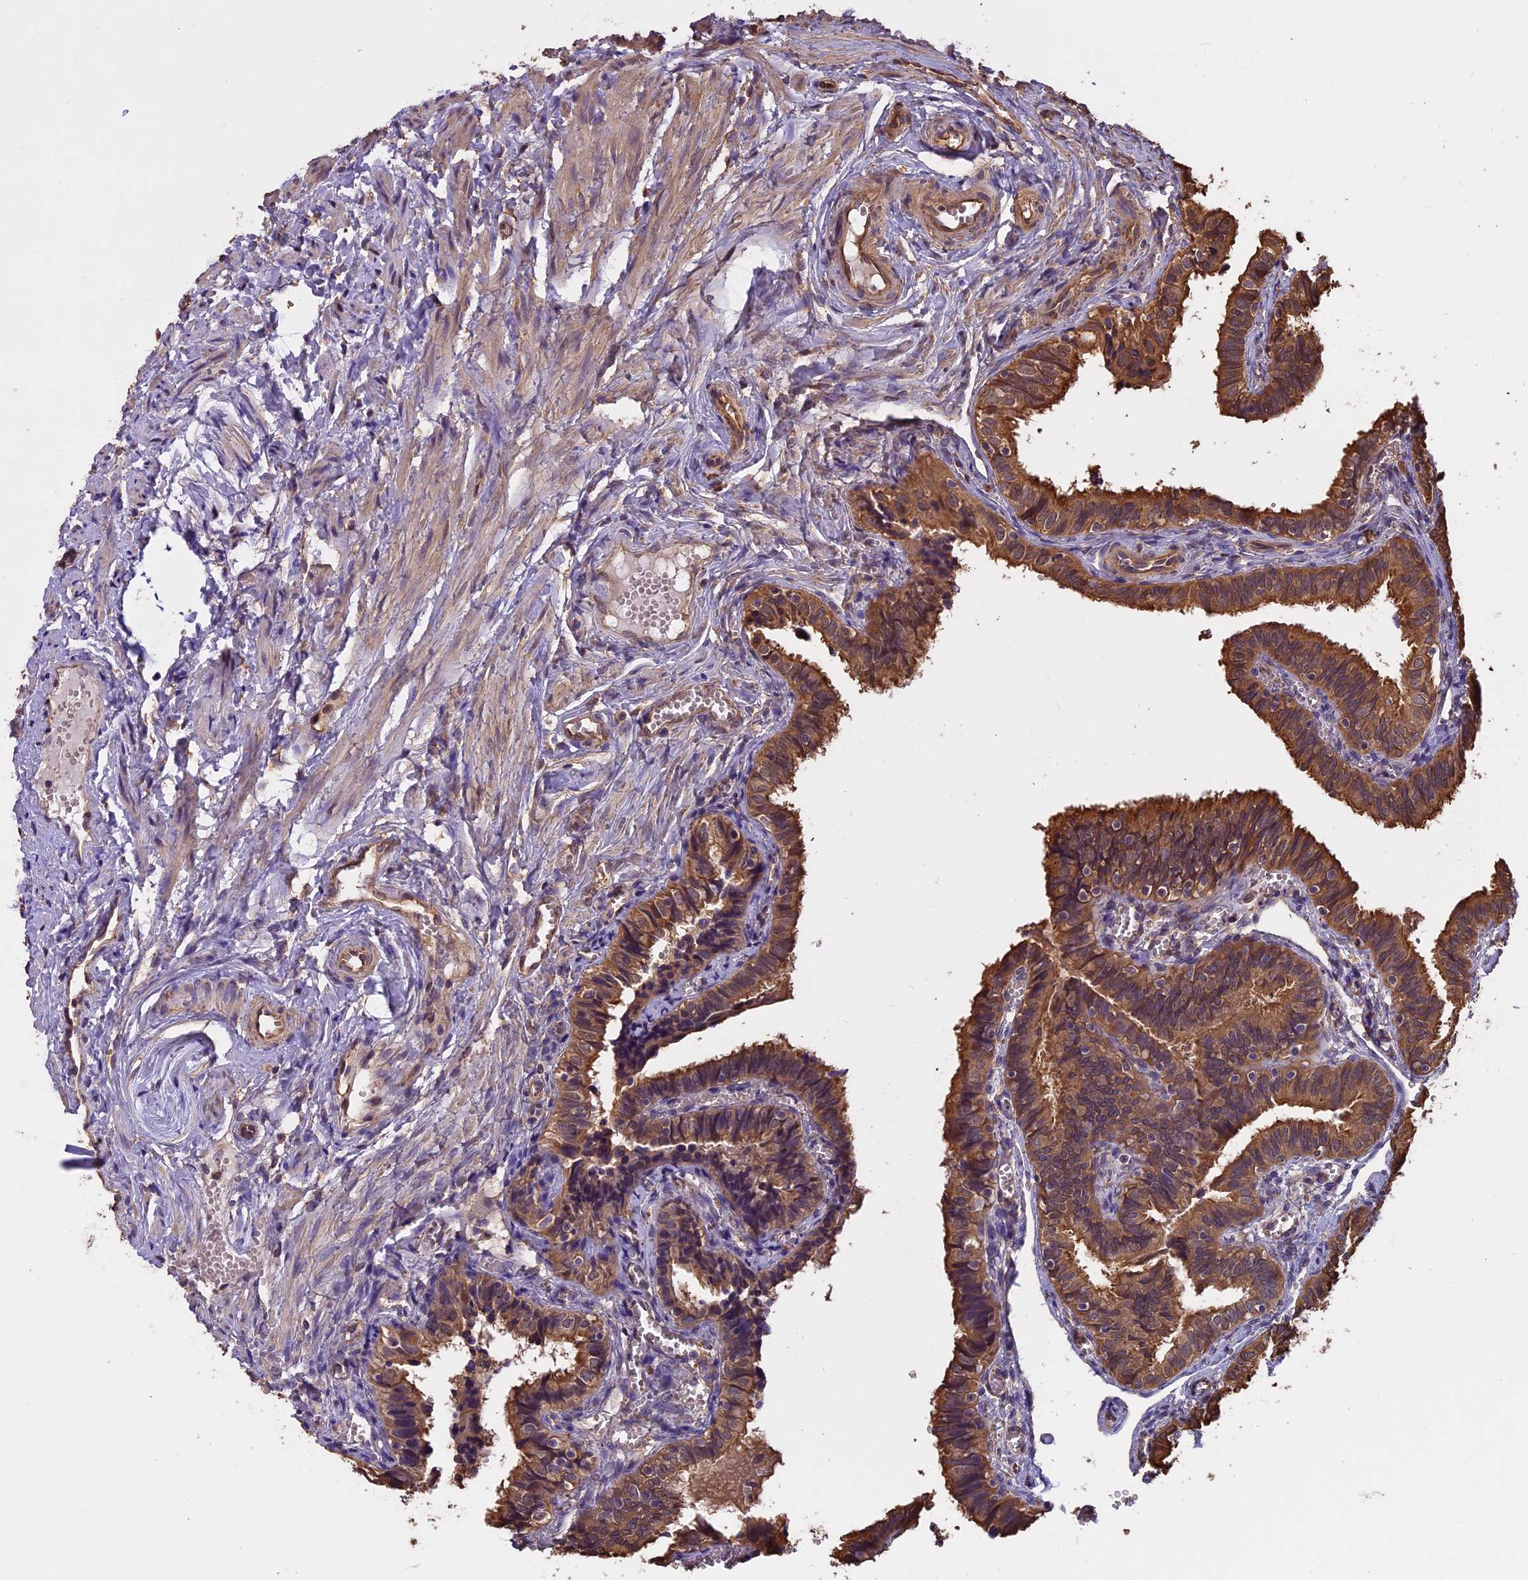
{"staining": {"intensity": "strong", "quantity": ">75%", "location": "cytoplasmic/membranous"}, "tissue": "fallopian tube", "cell_type": "Glandular cells", "image_type": "normal", "snomed": [{"axis": "morphology", "description": "Normal tissue, NOS"}, {"axis": "topography", "description": "Fallopian tube"}], "caption": "A micrograph showing strong cytoplasmic/membranous expression in approximately >75% of glandular cells in normal fallopian tube, as visualized by brown immunohistochemical staining.", "gene": "CHMP2A", "patient": {"sex": "female", "age": 46}}